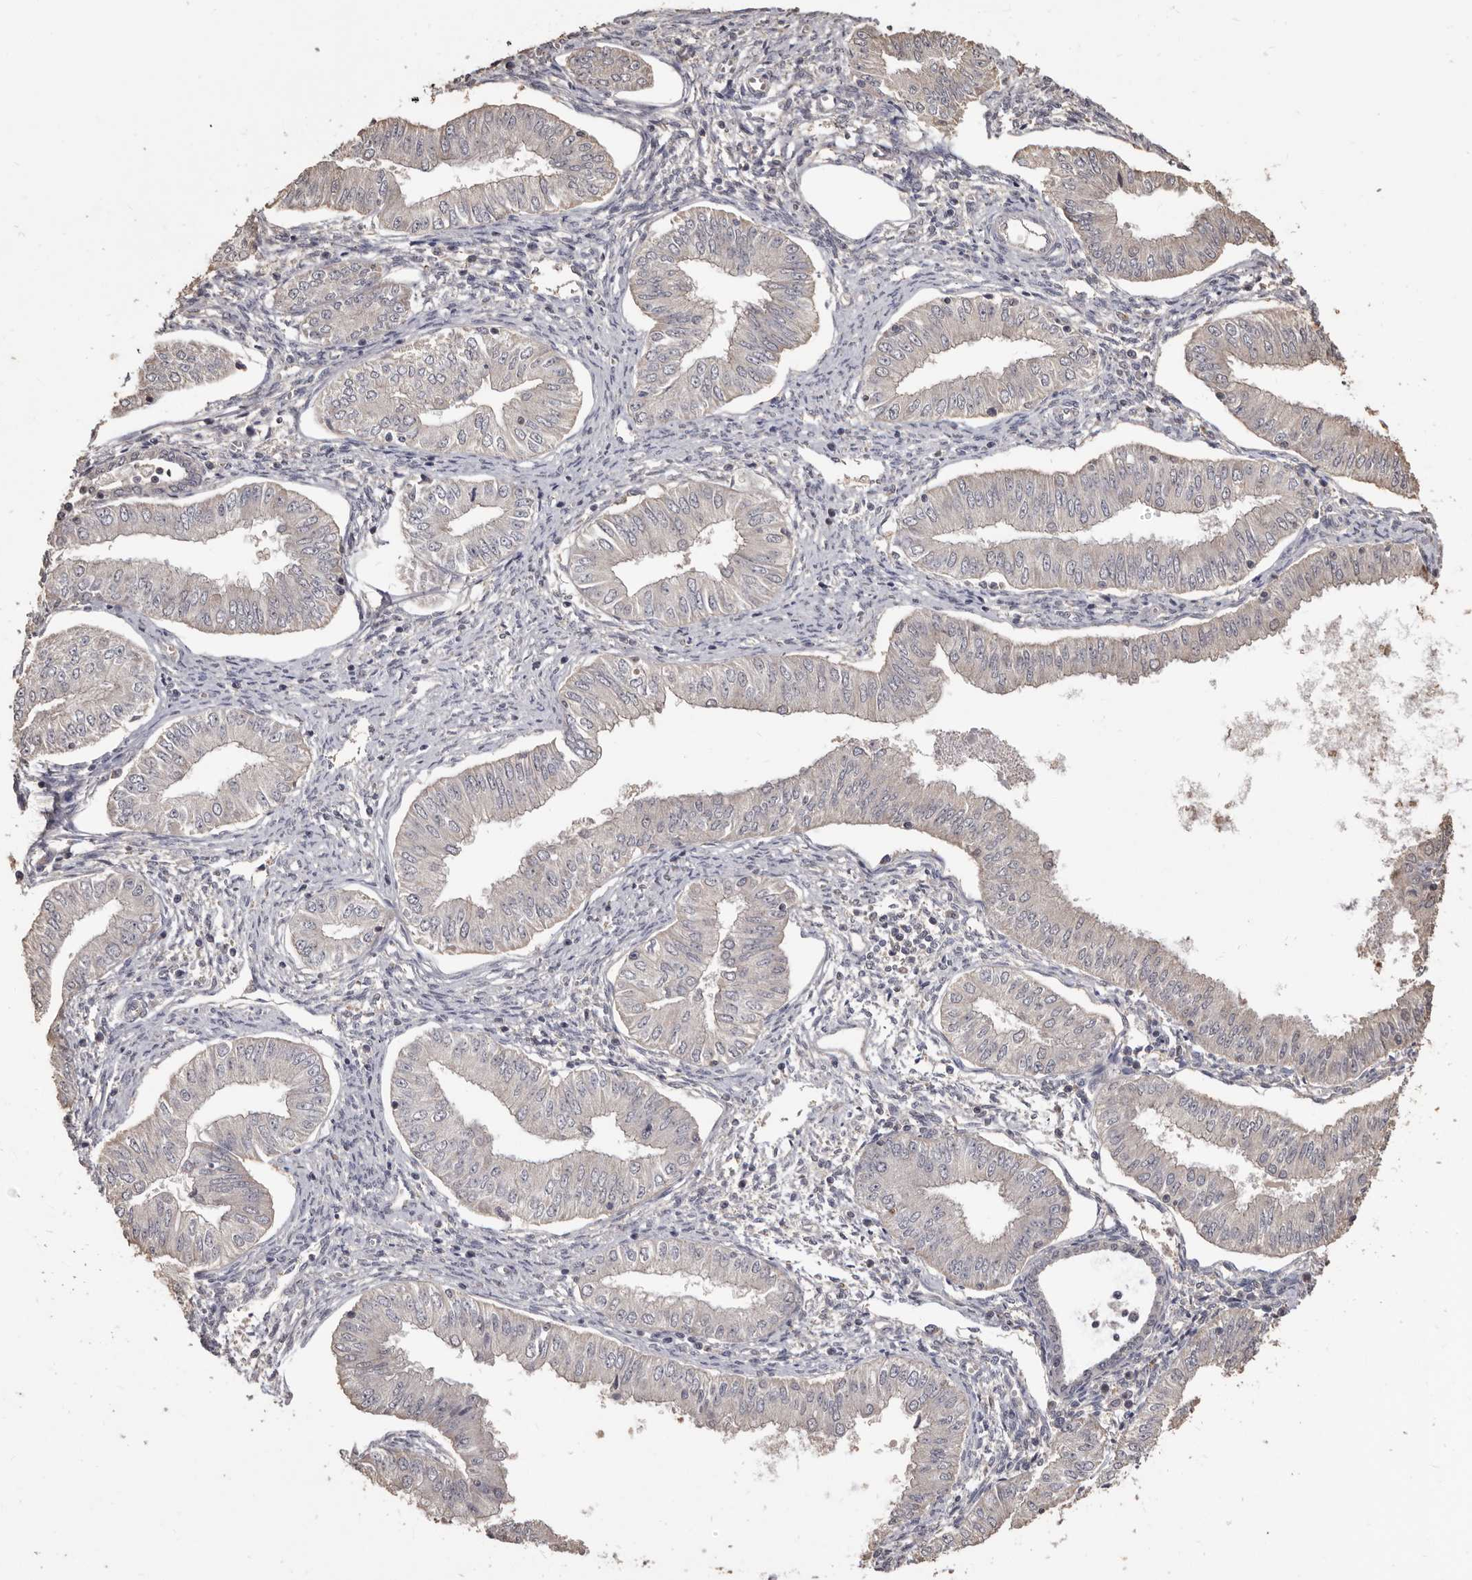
{"staining": {"intensity": "negative", "quantity": "none", "location": "none"}, "tissue": "endometrial cancer", "cell_type": "Tumor cells", "image_type": "cancer", "snomed": [{"axis": "morphology", "description": "Normal tissue, NOS"}, {"axis": "morphology", "description": "Adenocarcinoma, NOS"}, {"axis": "topography", "description": "Endometrium"}], "caption": "This is an immunohistochemistry photomicrograph of adenocarcinoma (endometrial). There is no staining in tumor cells.", "gene": "INAVA", "patient": {"sex": "female", "age": 53}}